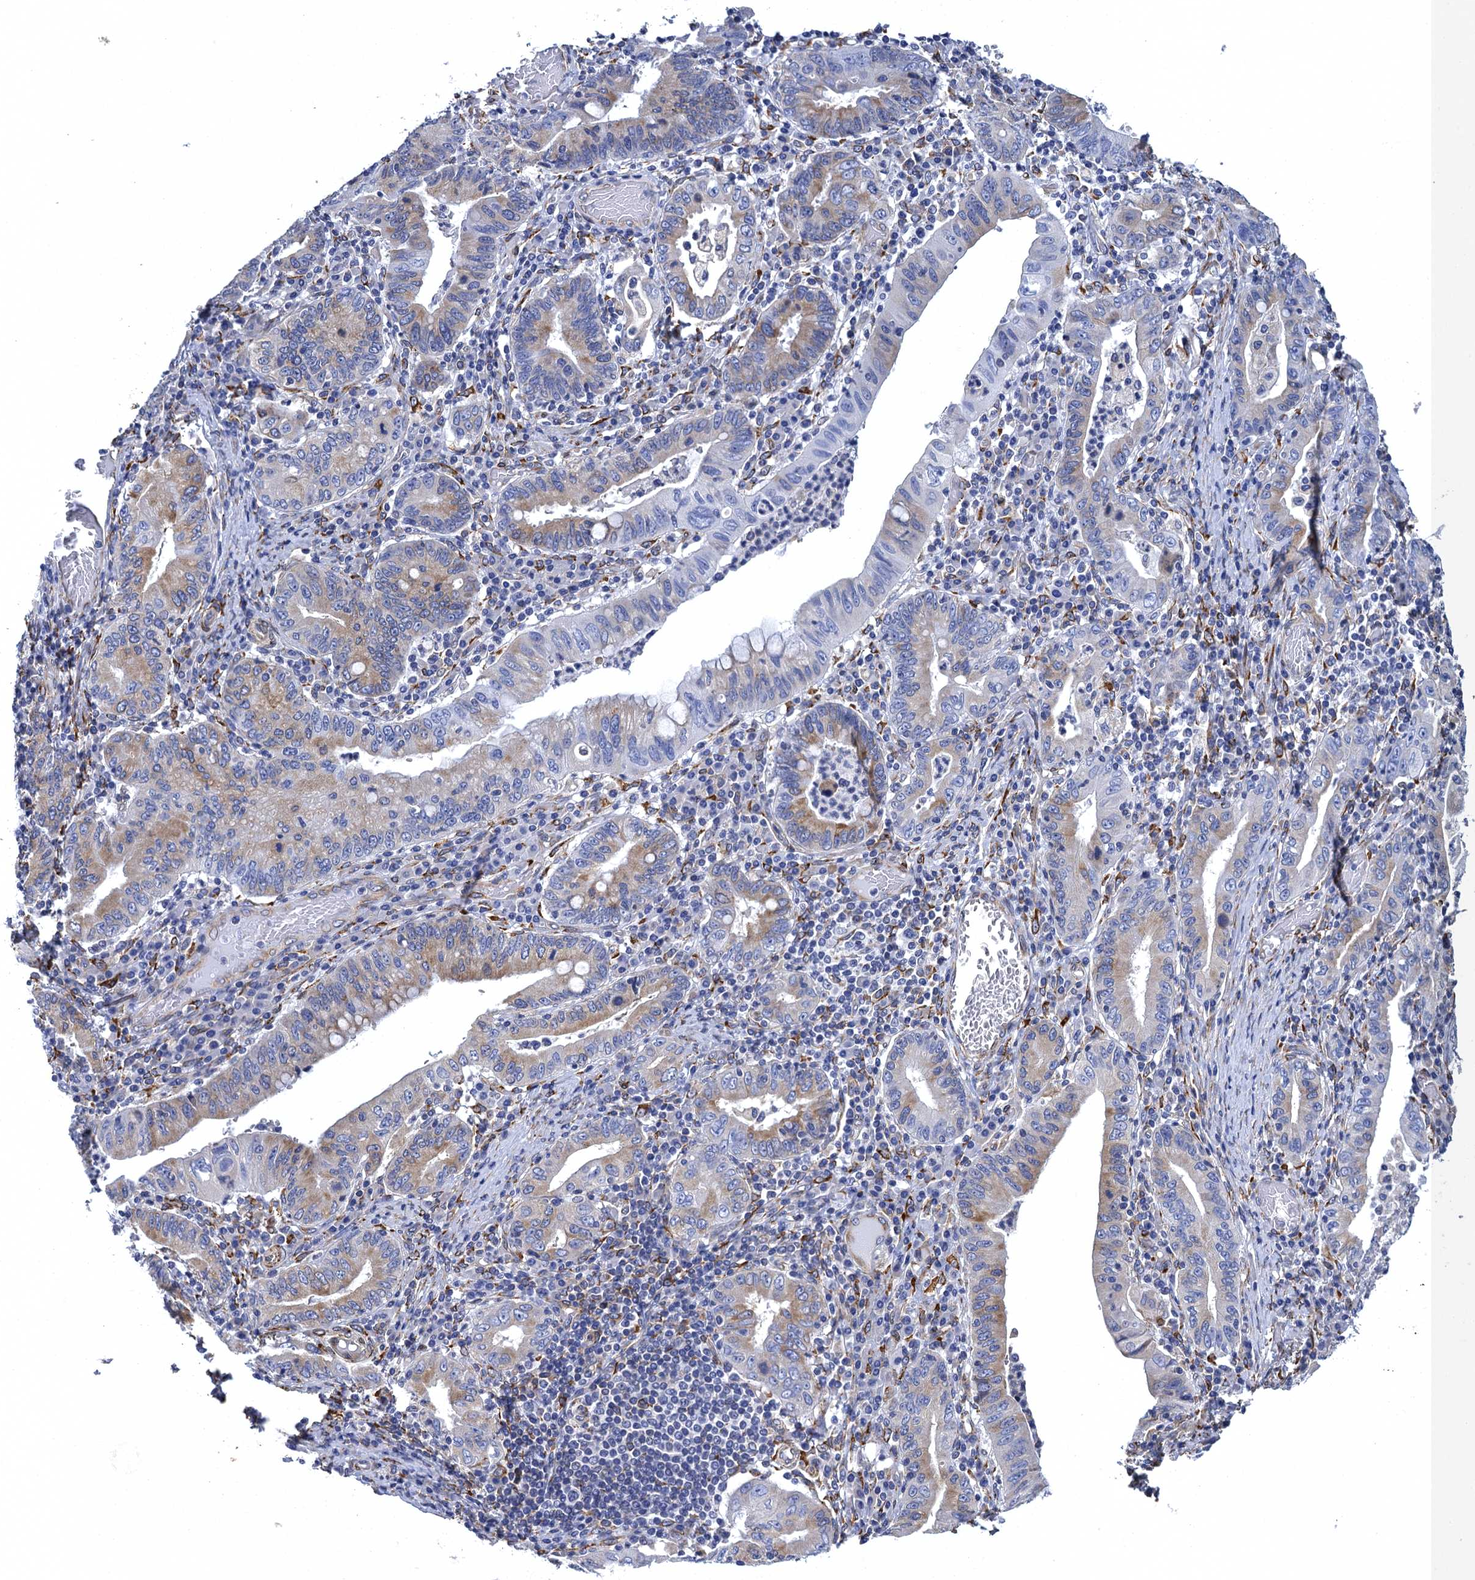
{"staining": {"intensity": "weak", "quantity": "25%-75%", "location": "cytoplasmic/membranous"}, "tissue": "stomach cancer", "cell_type": "Tumor cells", "image_type": "cancer", "snomed": [{"axis": "morphology", "description": "Normal tissue, NOS"}, {"axis": "morphology", "description": "Adenocarcinoma, NOS"}, {"axis": "topography", "description": "Esophagus"}, {"axis": "topography", "description": "Stomach, upper"}, {"axis": "topography", "description": "Peripheral nerve tissue"}], "caption": "DAB (3,3'-diaminobenzidine) immunohistochemical staining of stomach adenocarcinoma shows weak cytoplasmic/membranous protein positivity in about 25%-75% of tumor cells.", "gene": "POGLUT3", "patient": {"sex": "male", "age": 62}}